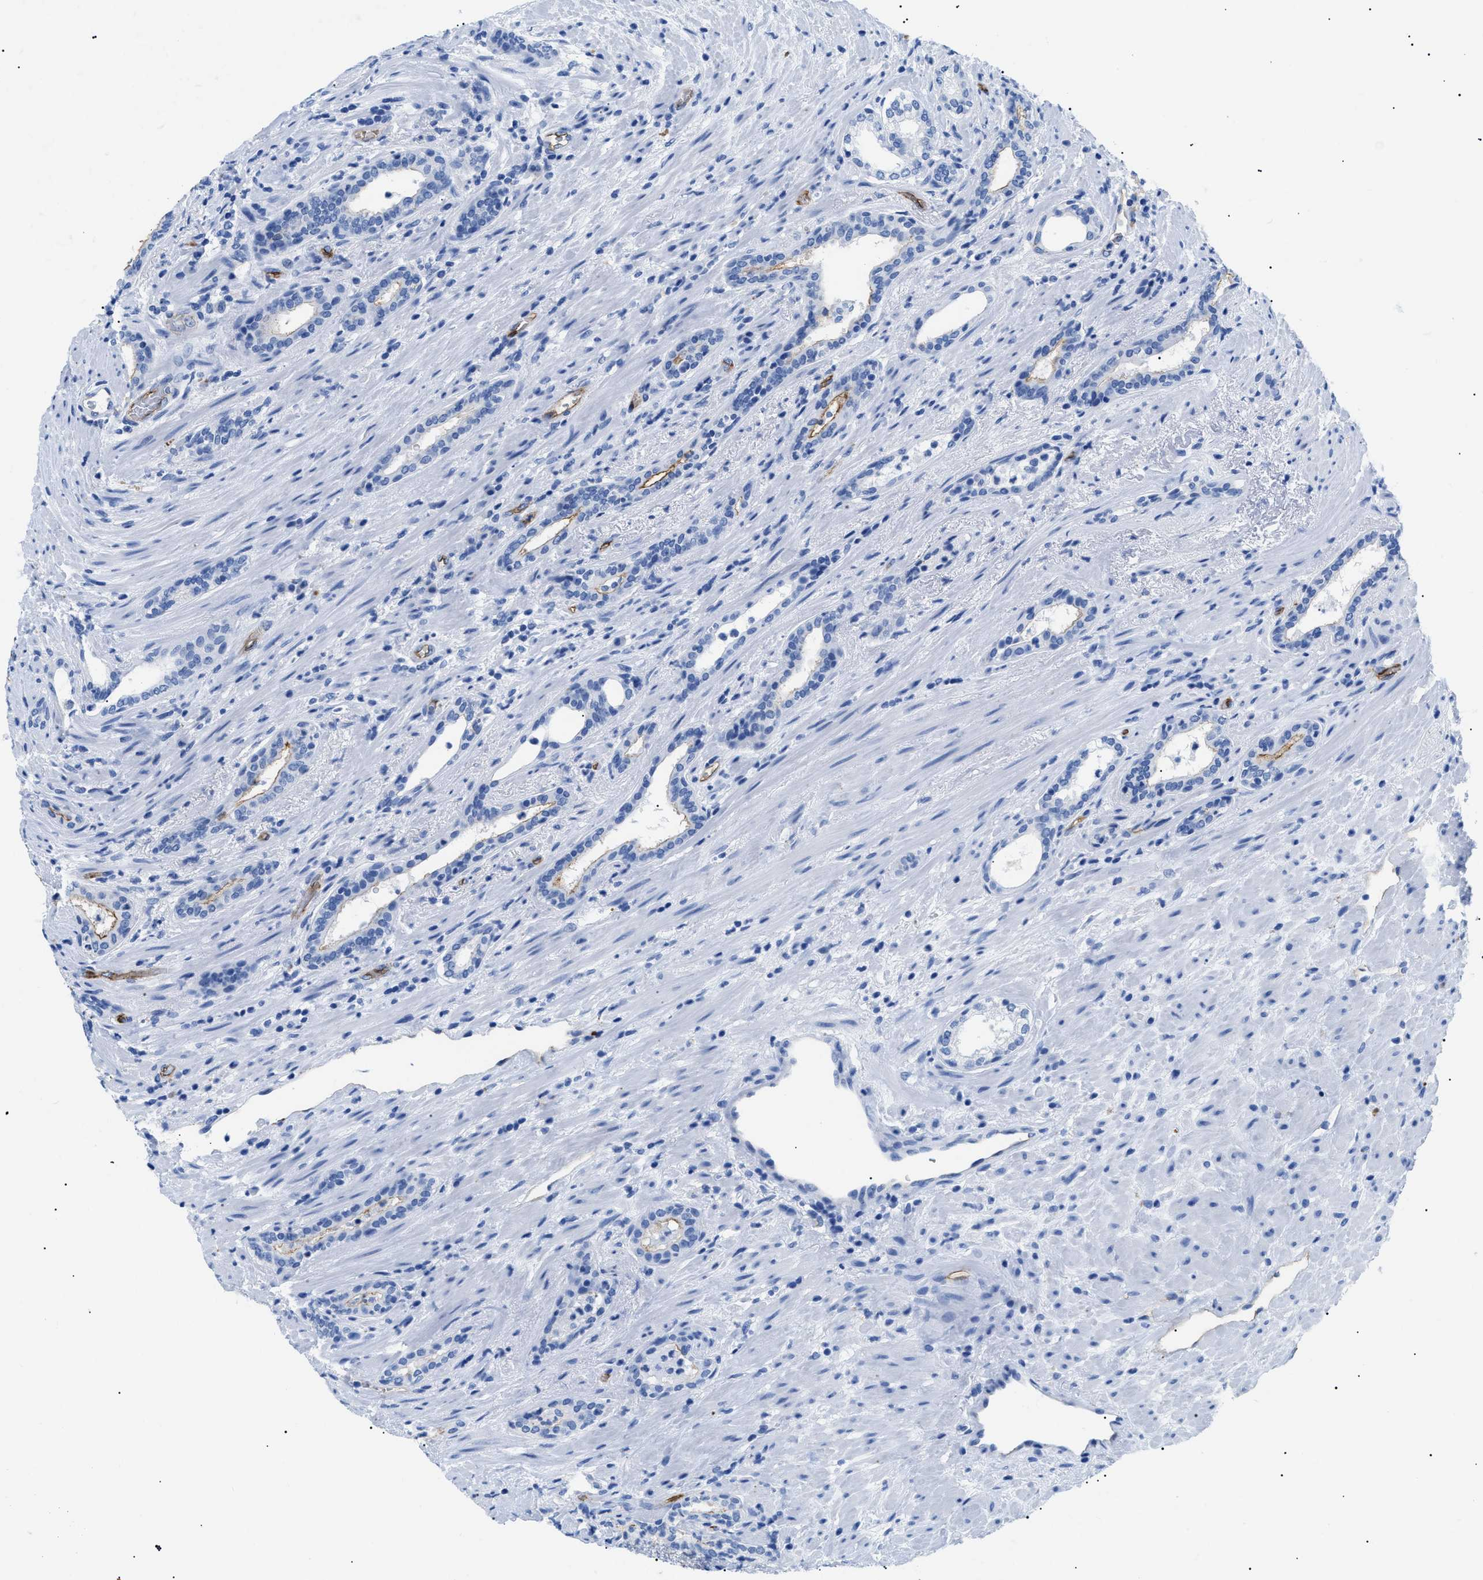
{"staining": {"intensity": "negative", "quantity": "none", "location": "none"}, "tissue": "prostate cancer", "cell_type": "Tumor cells", "image_type": "cancer", "snomed": [{"axis": "morphology", "description": "Adenocarcinoma, High grade"}, {"axis": "topography", "description": "Prostate"}], "caption": "Protein analysis of prostate cancer (adenocarcinoma (high-grade)) demonstrates no significant expression in tumor cells.", "gene": "PODXL", "patient": {"sex": "male", "age": 71}}